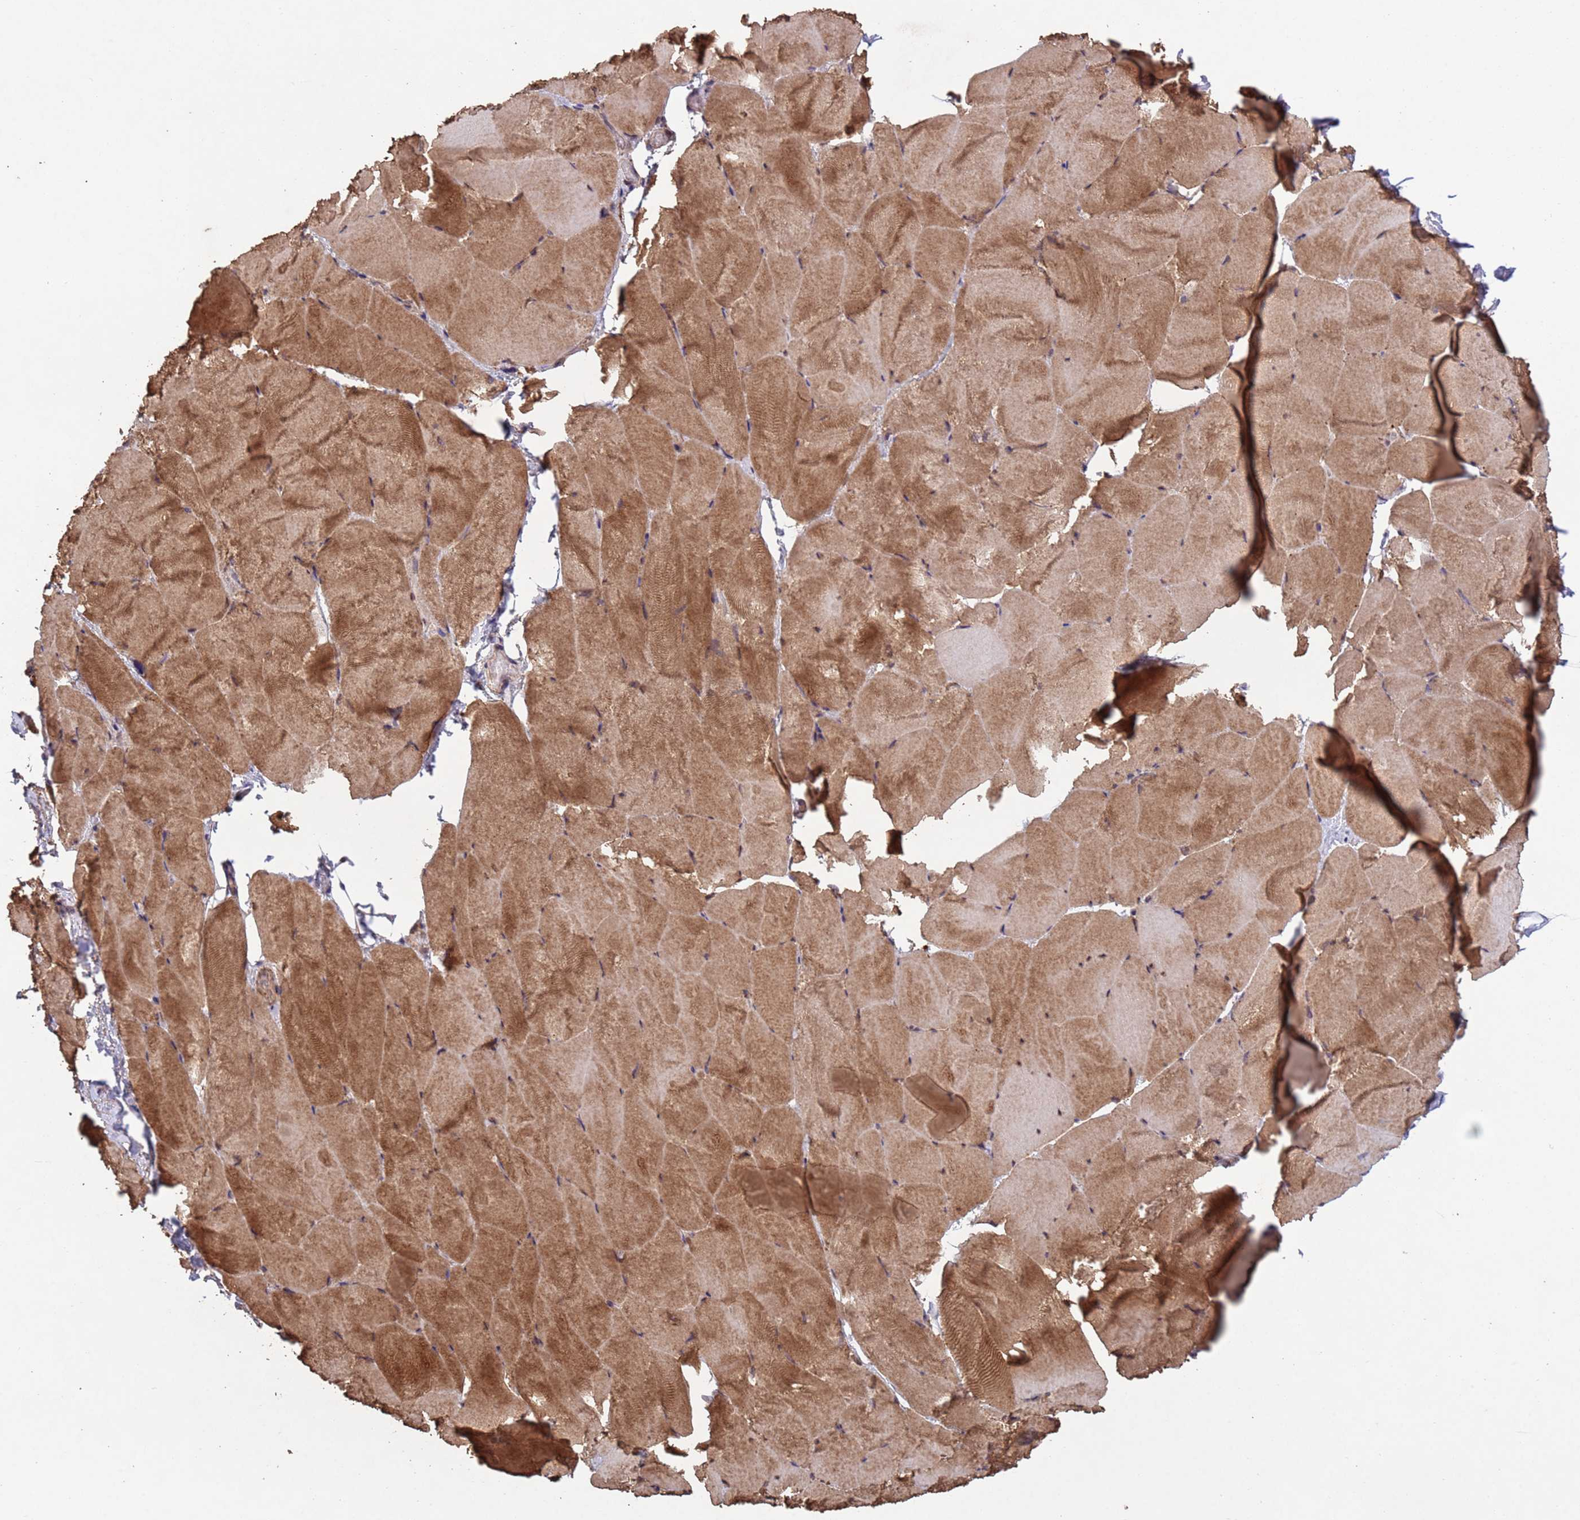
{"staining": {"intensity": "moderate", "quantity": ">75%", "location": "cytoplasmic/membranous"}, "tissue": "skeletal muscle", "cell_type": "Myocytes", "image_type": "normal", "snomed": [{"axis": "morphology", "description": "Normal tissue, NOS"}, {"axis": "topography", "description": "Skeletal muscle"}], "caption": "Protein staining of benign skeletal muscle reveals moderate cytoplasmic/membranous positivity in approximately >75% of myocytes.", "gene": "FASTKD1", "patient": {"sex": "female", "age": 64}}